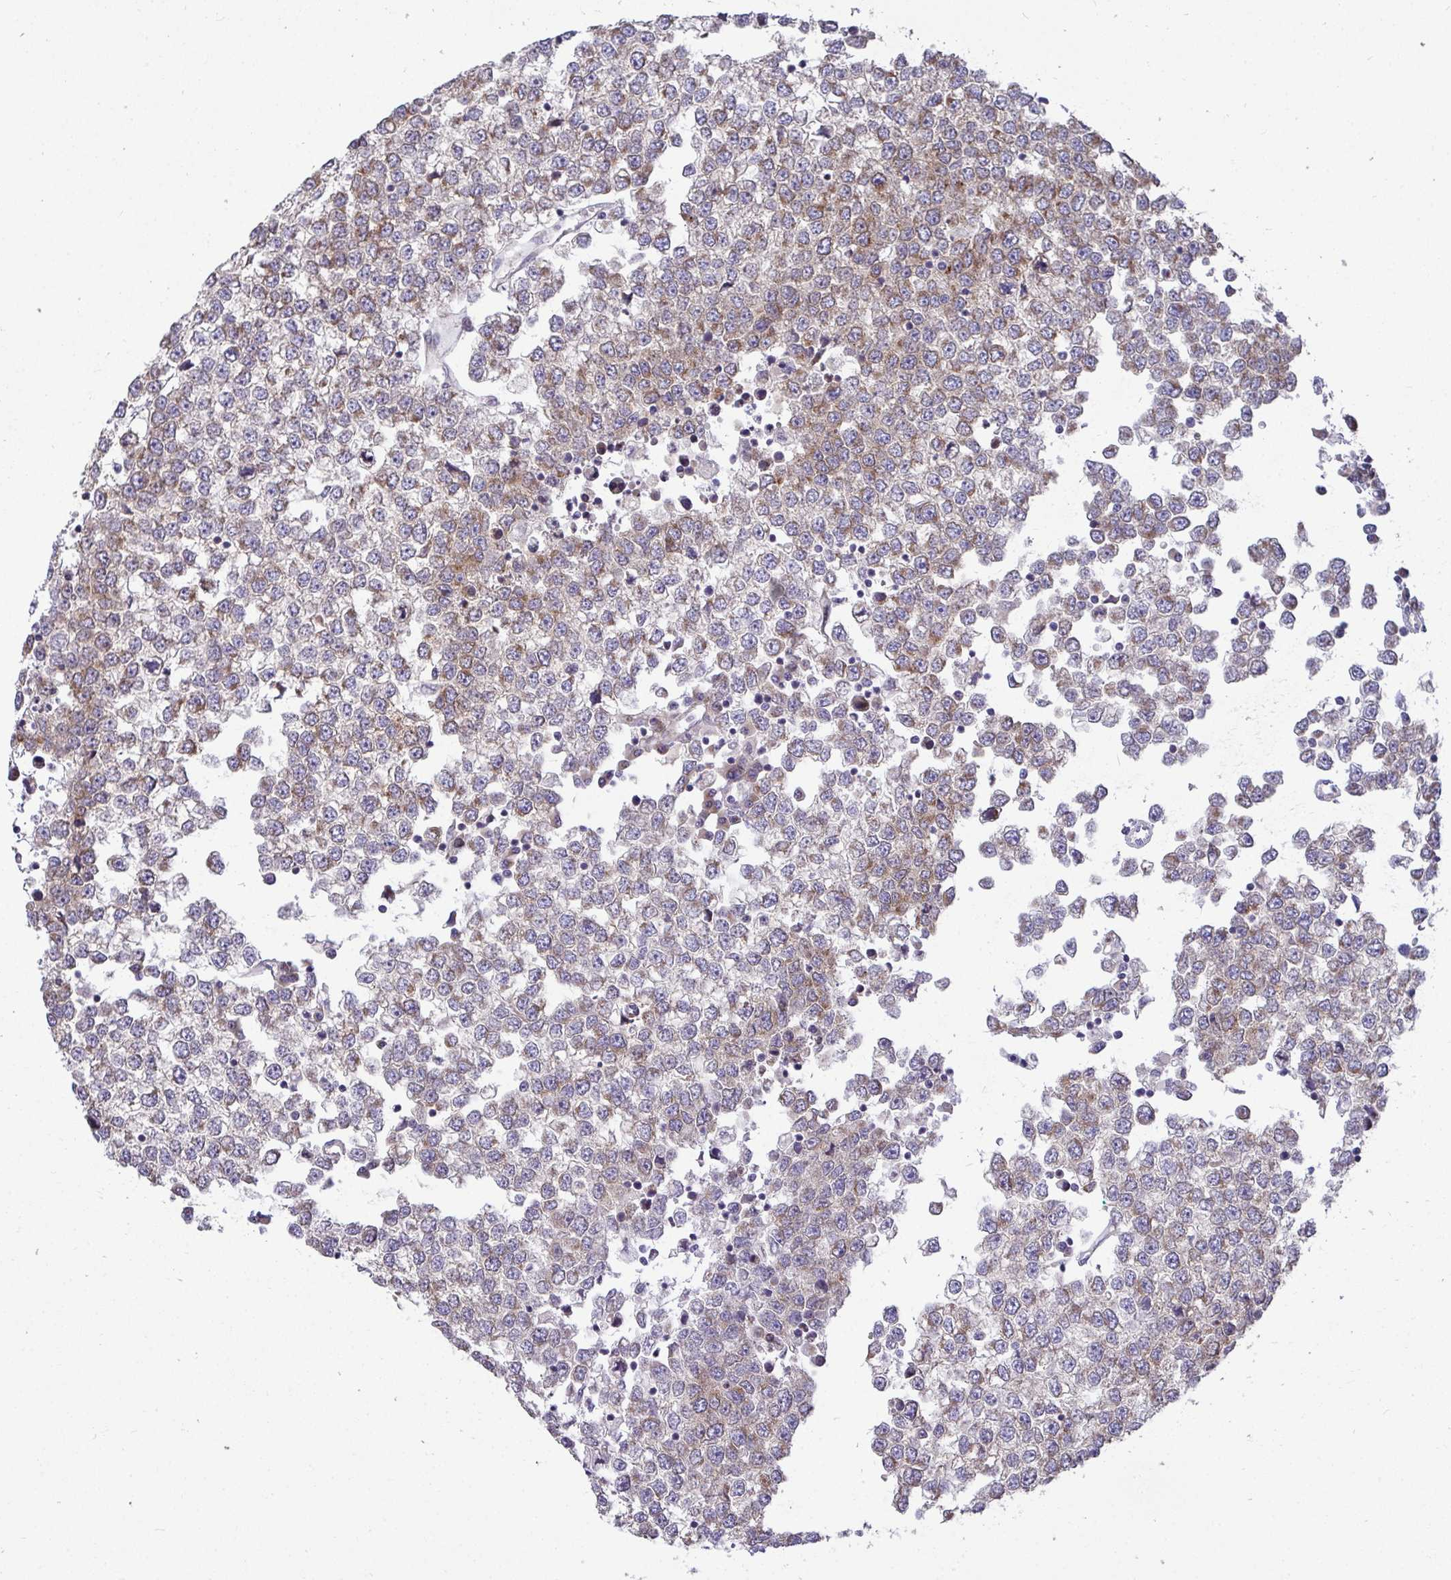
{"staining": {"intensity": "moderate", "quantity": "25%-75%", "location": "cytoplasmic/membranous"}, "tissue": "testis cancer", "cell_type": "Tumor cells", "image_type": "cancer", "snomed": [{"axis": "morphology", "description": "Seminoma, NOS"}, {"axis": "topography", "description": "Testis"}], "caption": "The immunohistochemical stain highlights moderate cytoplasmic/membranous positivity in tumor cells of testis seminoma tissue.", "gene": "SH2D1B", "patient": {"sex": "male", "age": 65}}